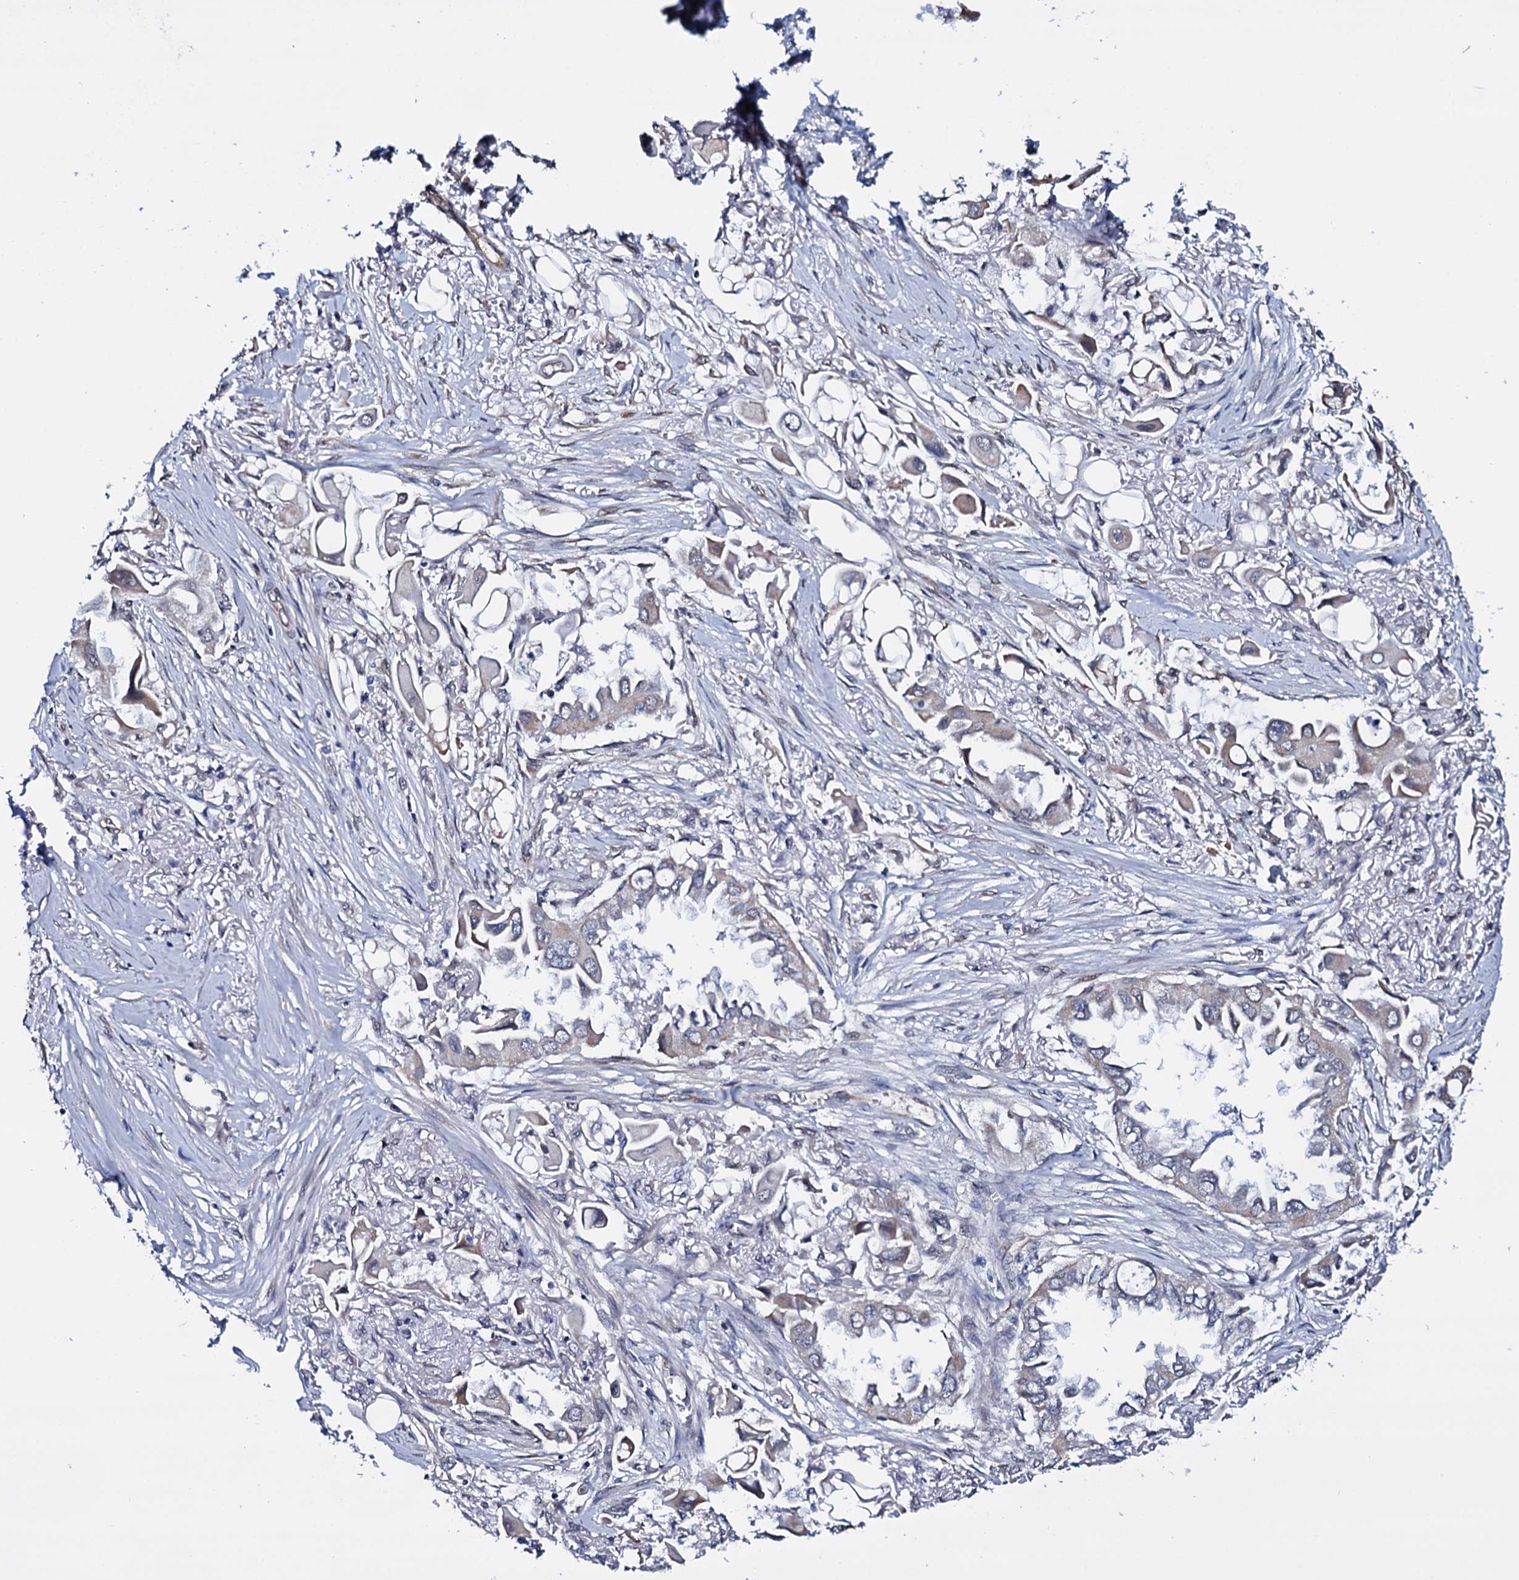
{"staining": {"intensity": "negative", "quantity": "none", "location": "none"}, "tissue": "lung cancer", "cell_type": "Tumor cells", "image_type": "cancer", "snomed": [{"axis": "morphology", "description": "Adenocarcinoma, NOS"}, {"axis": "topography", "description": "Lung"}], "caption": "Immunohistochemistry micrograph of lung adenocarcinoma stained for a protein (brown), which reveals no positivity in tumor cells. (DAB (3,3'-diaminobenzidine) immunohistochemistry visualized using brightfield microscopy, high magnification).", "gene": "GAREM1", "patient": {"sex": "female", "age": 76}}